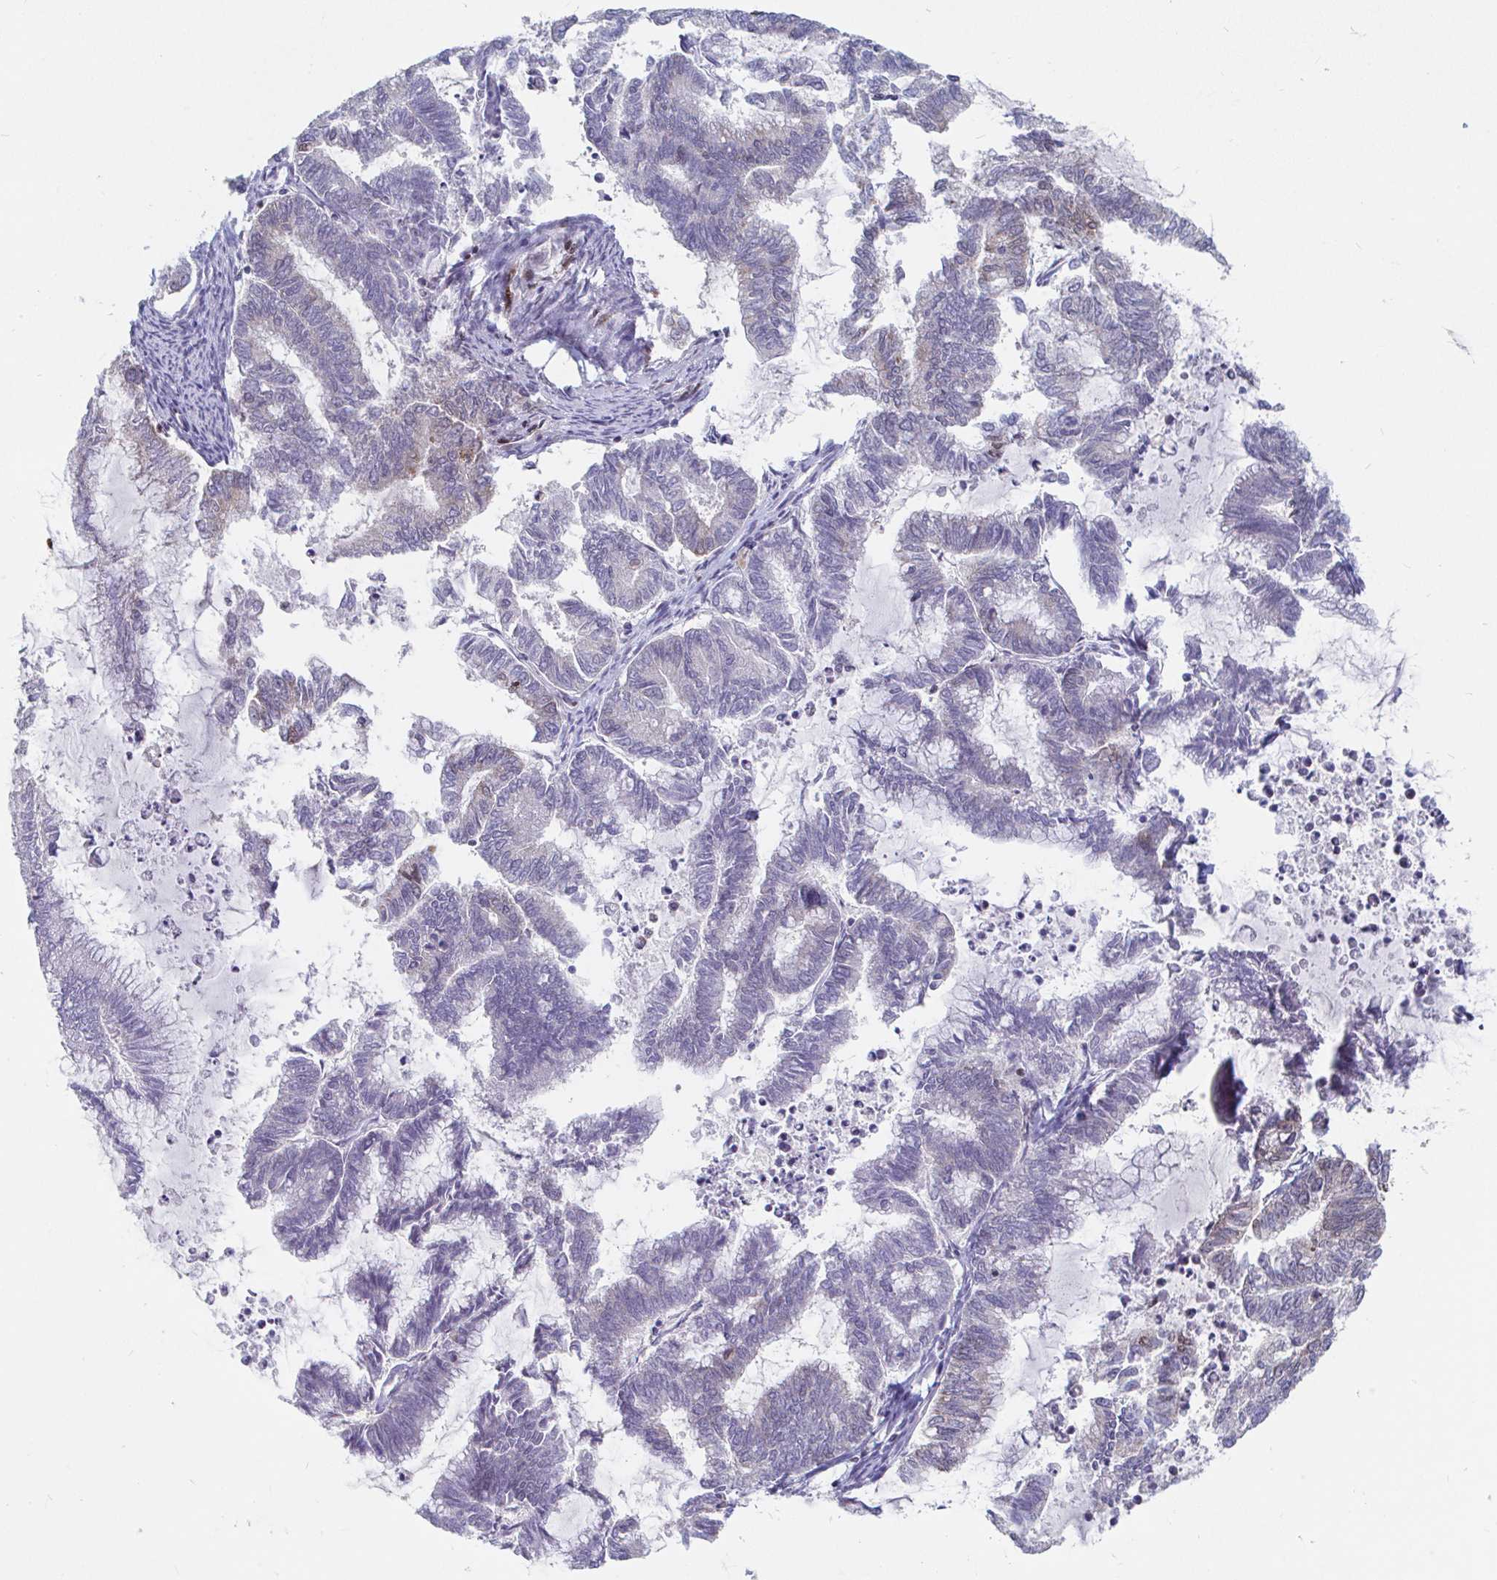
{"staining": {"intensity": "negative", "quantity": "none", "location": "none"}, "tissue": "endometrial cancer", "cell_type": "Tumor cells", "image_type": "cancer", "snomed": [{"axis": "morphology", "description": "Adenocarcinoma, NOS"}, {"axis": "topography", "description": "Endometrium"}], "caption": "The histopathology image displays no significant staining in tumor cells of endometrial cancer (adenocarcinoma).", "gene": "RBMX", "patient": {"sex": "female", "age": 79}}